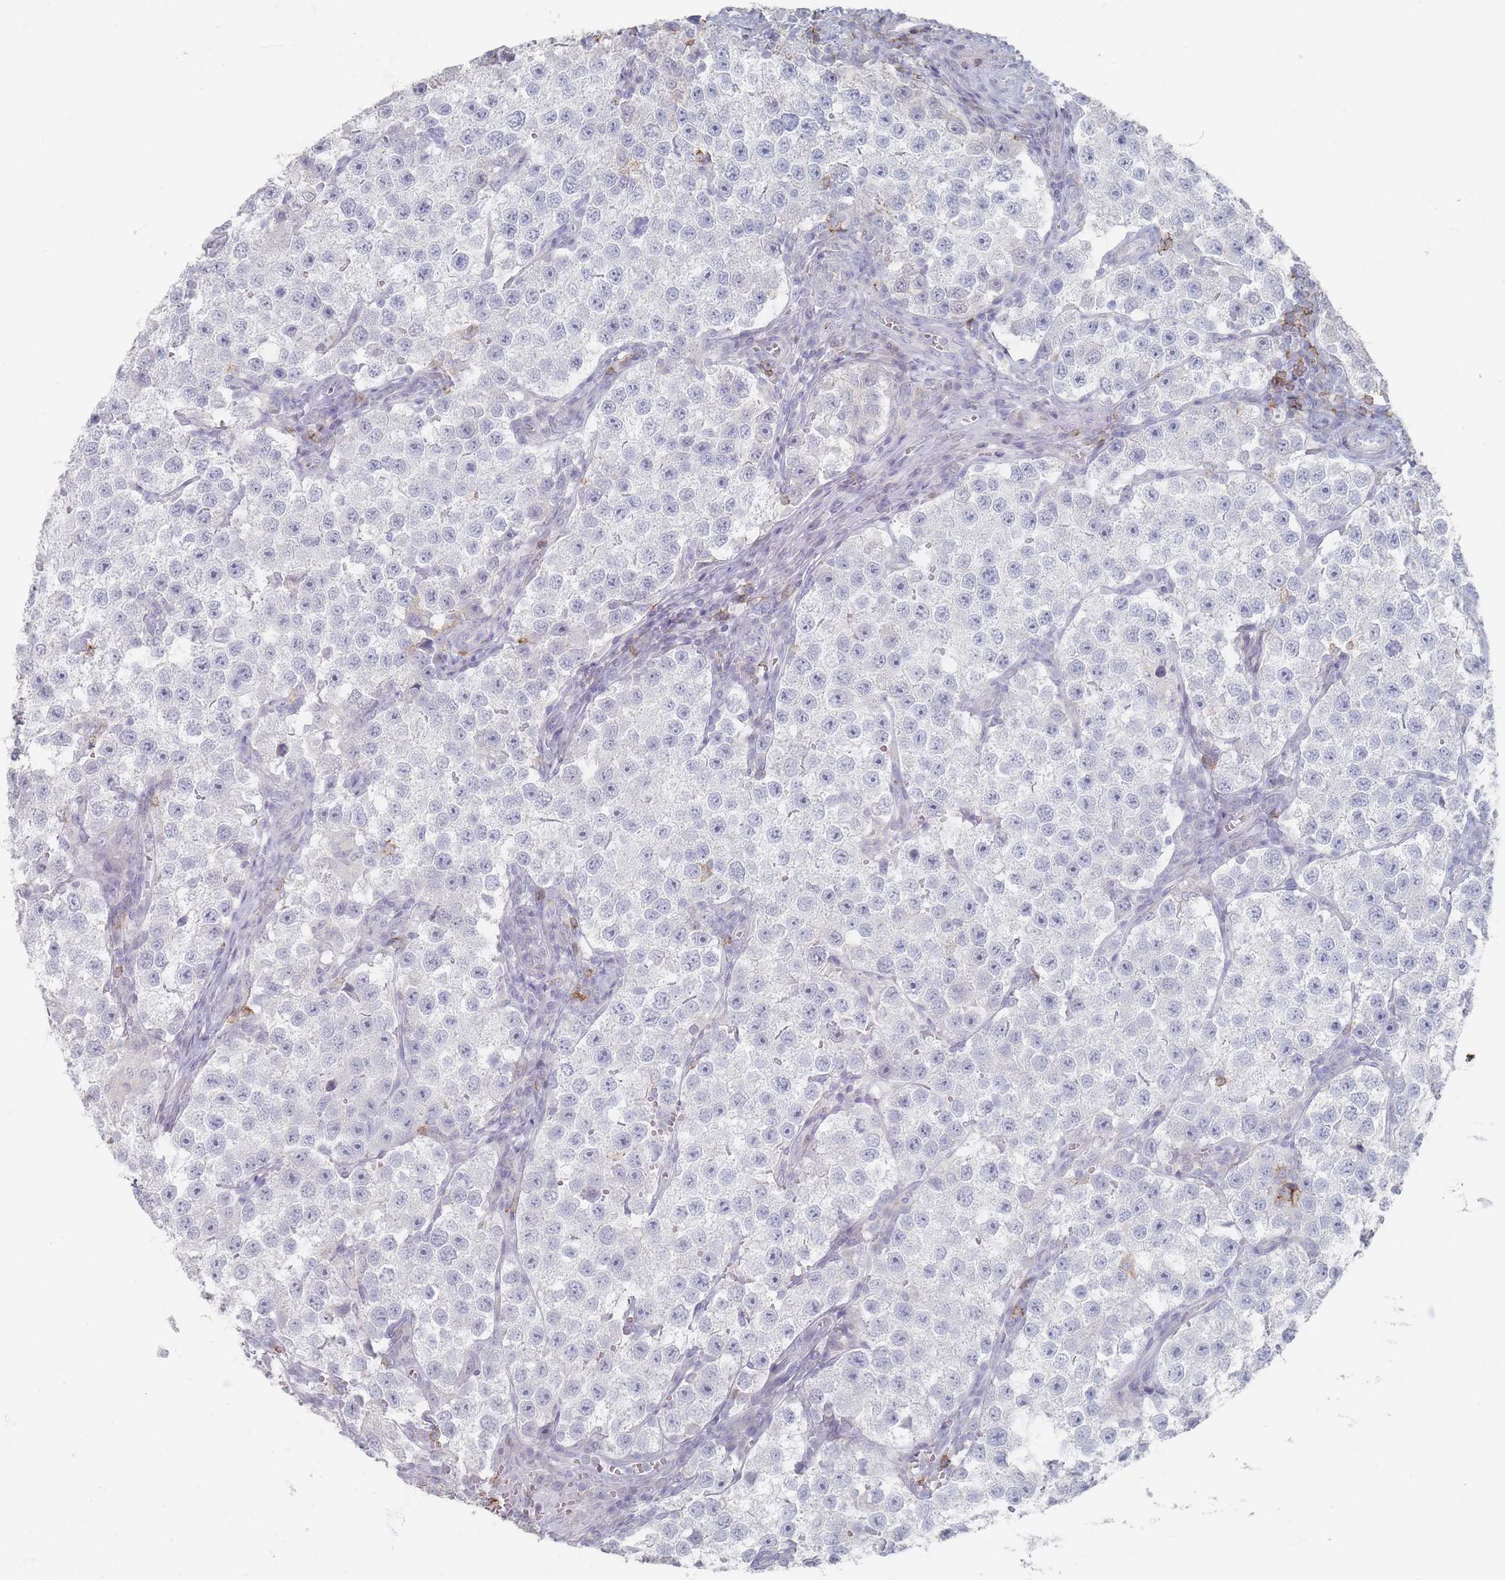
{"staining": {"intensity": "negative", "quantity": "none", "location": "none"}, "tissue": "testis cancer", "cell_type": "Tumor cells", "image_type": "cancer", "snomed": [{"axis": "morphology", "description": "Seminoma, NOS"}, {"axis": "topography", "description": "Testis"}], "caption": "Human testis cancer (seminoma) stained for a protein using immunohistochemistry (IHC) exhibits no positivity in tumor cells.", "gene": "CD37", "patient": {"sex": "male", "age": 37}}